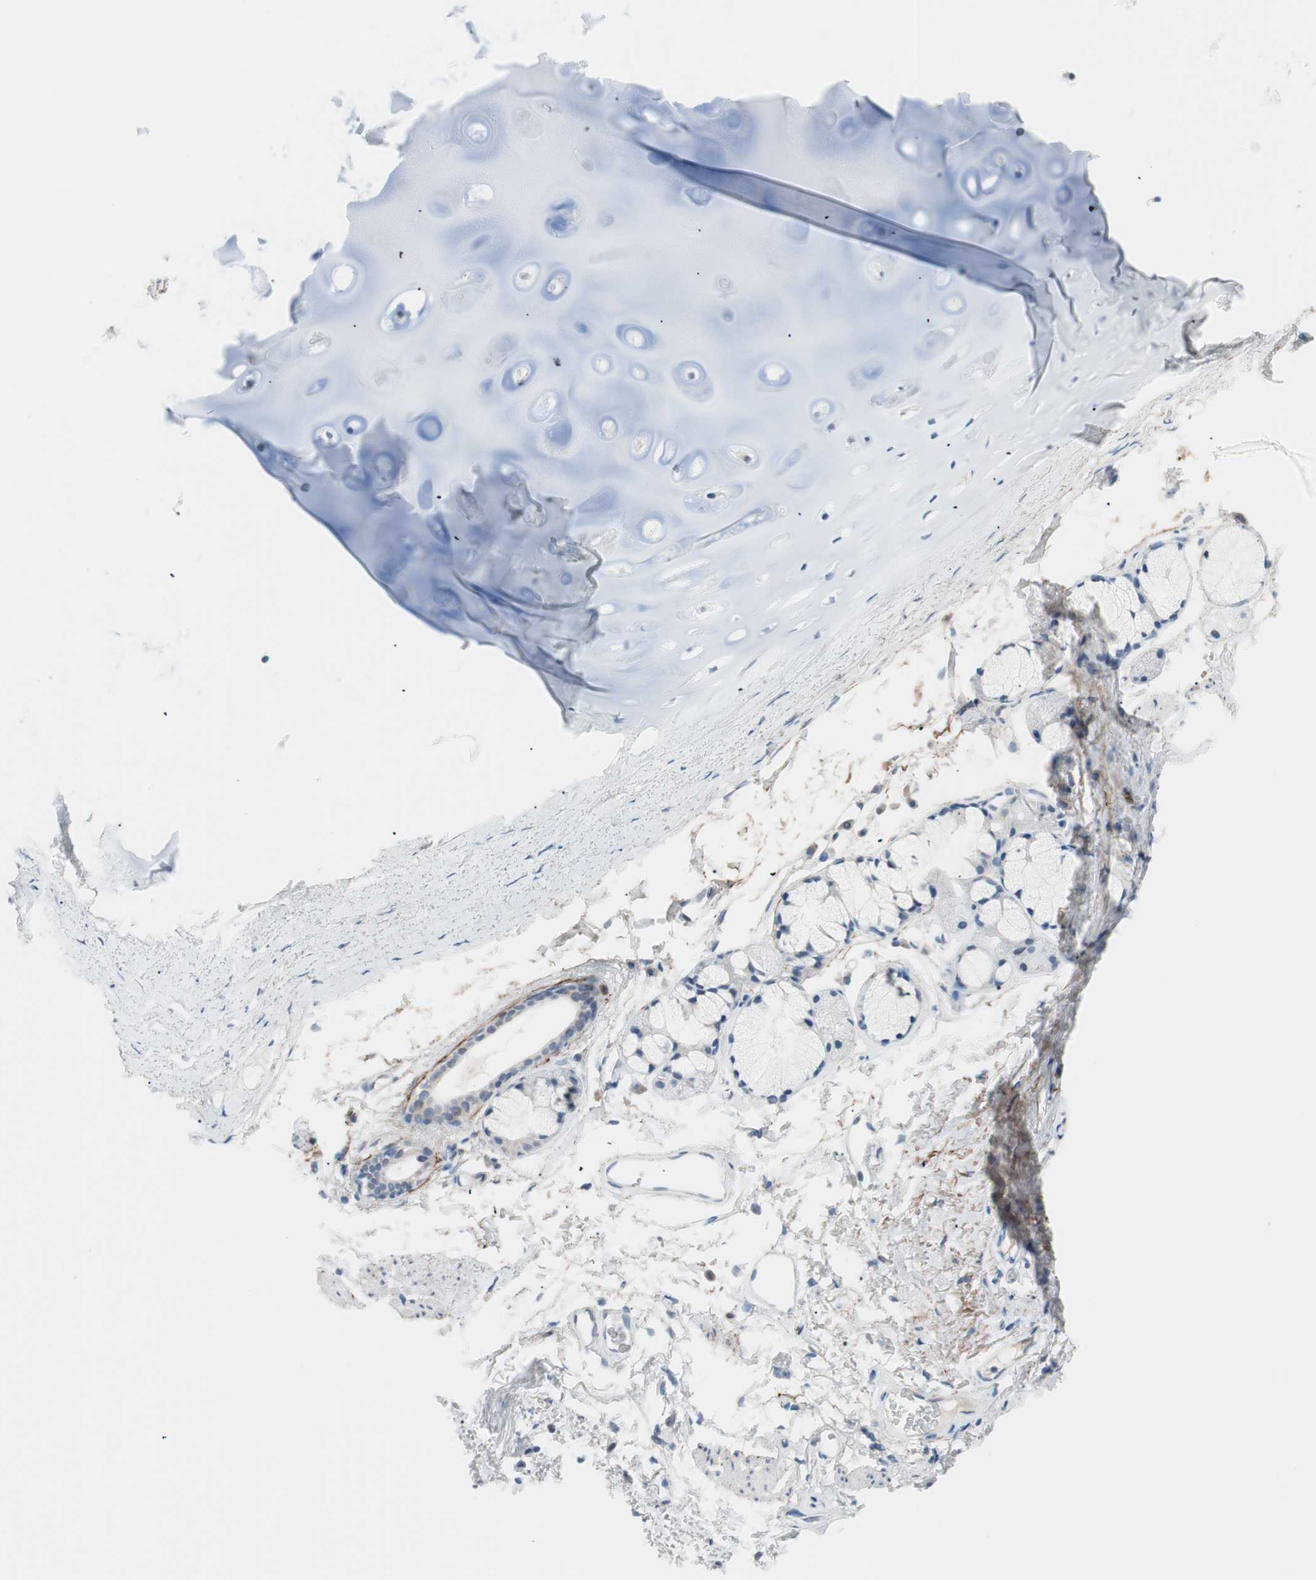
{"staining": {"intensity": "weak", "quantity": "25%-75%", "location": "cytoplasmic/membranous"}, "tissue": "adipose tissue", "cell_type": "Adipocytes", "image_type": "normal", "snomed": [{"axis": "morphology", "description": "Normal tissue, NOS"}, {"axis": "topography", "description": "Cartilage tissue"}, {"axis": "topography", "description": "Bronchus"}], "caption": "A brown stain labels weak cytoplasmic/membranous expression of a protein in adipocytes of normal adipose tissue. (DAB (3,3'-diaminobenzidine) IHC with brightfield microscopy, high magnification).", "gene": "FOSL1", "patient": {"sex": "female", "age": 73}}